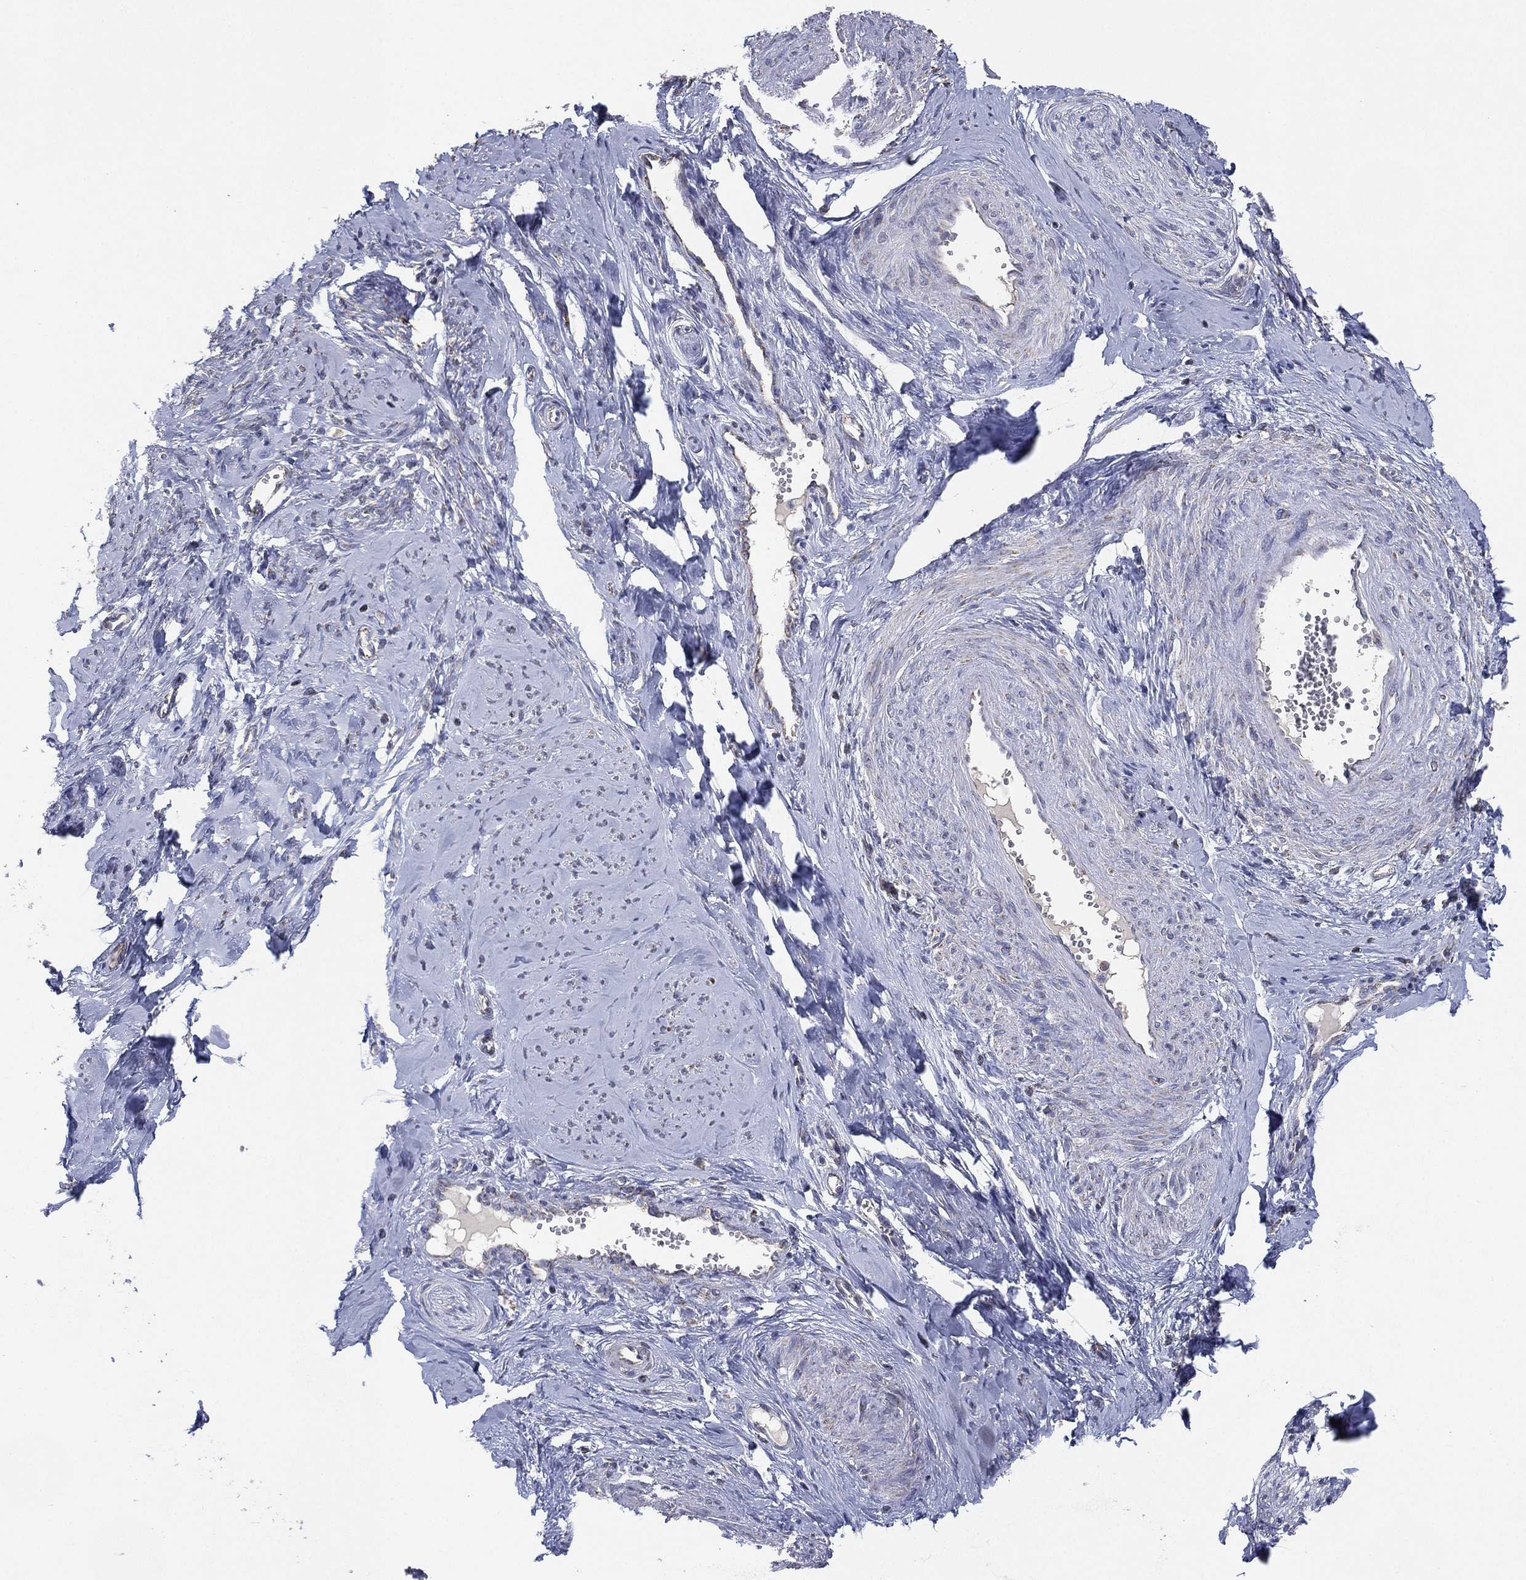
{"staining": {"intensity": "negative", "quantity": "none", "location": "none"}, "tissue": "smooth muscle", "cell_type": "Smooth muscle cells", "image_type": "normal", "snomed": [{"axis": "morphology", "description": "Normal tissue, NOS"}, {"axis": "topography", "description": "Smooth muscle"}], "caption": "Smooth muscle was stained to show a protein in brown. There is no significant expression in smooth muscle cells. (Brightfield microscopy of DAB (3,3'-diaminobenzidine) immunohistochemistry (IHC) at high magnification).", "gene": "PSMG4", "patient": {"sex": "female", "age": 48}}